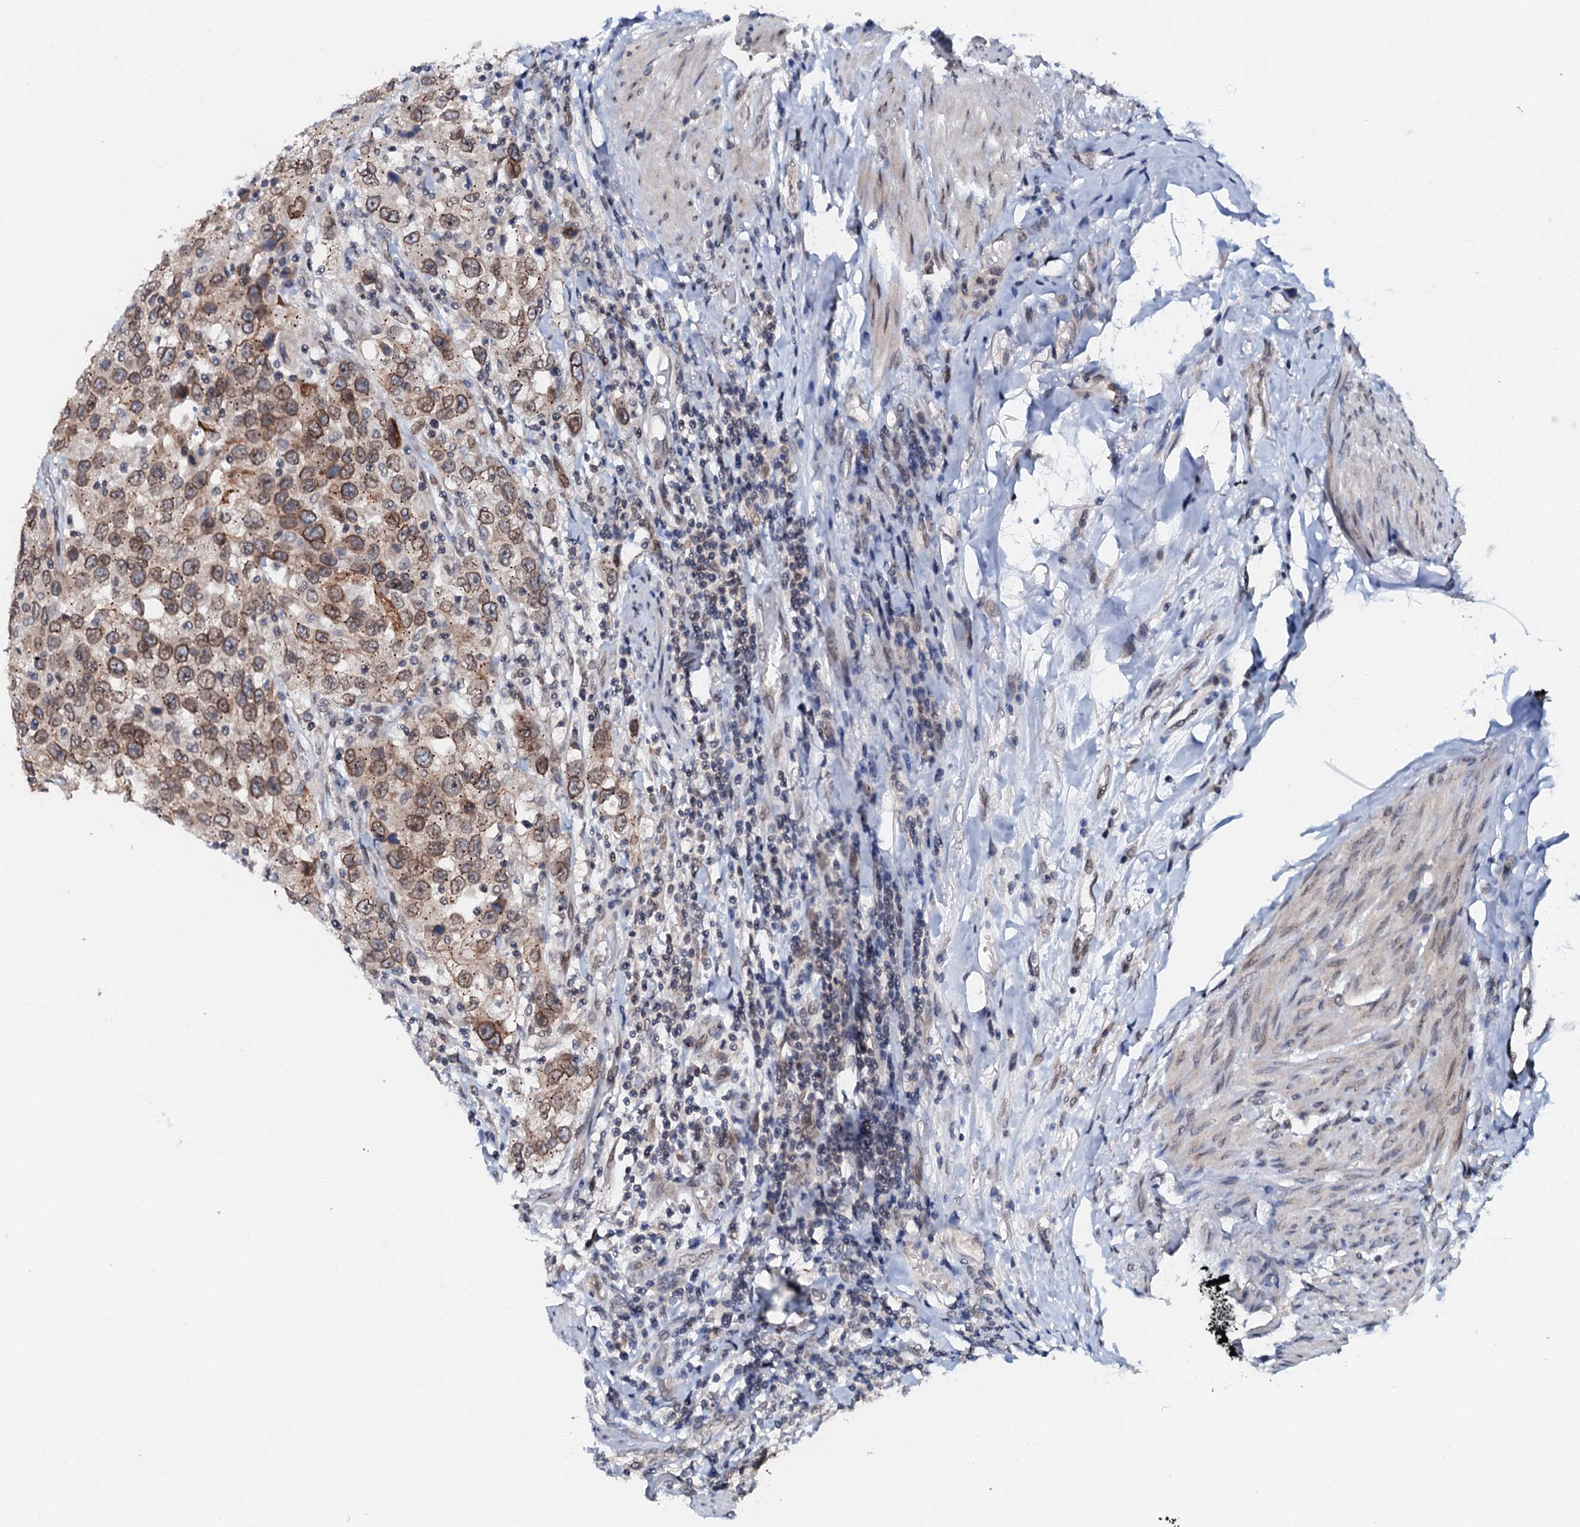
{"staining": {"intensity": "moderate", "quantity": ">75%", "location": "nuclear"}, "tissue": "urothelial cancer", "cell_type": "Tumor cells", "image_type": "cancer", "snomed": [{"axis": "morphology", "description": "Urothelial carcinoma, High grade"}, {"axis": "topography", "description": "Urinary bladder"}], "caption": "The immunohistochemical stain shows moderate nuclear expression in tumor cells of urothelial cancer tissue.", "gene": "SNTA1", "patient": {"sex": "female", "age": 80}}